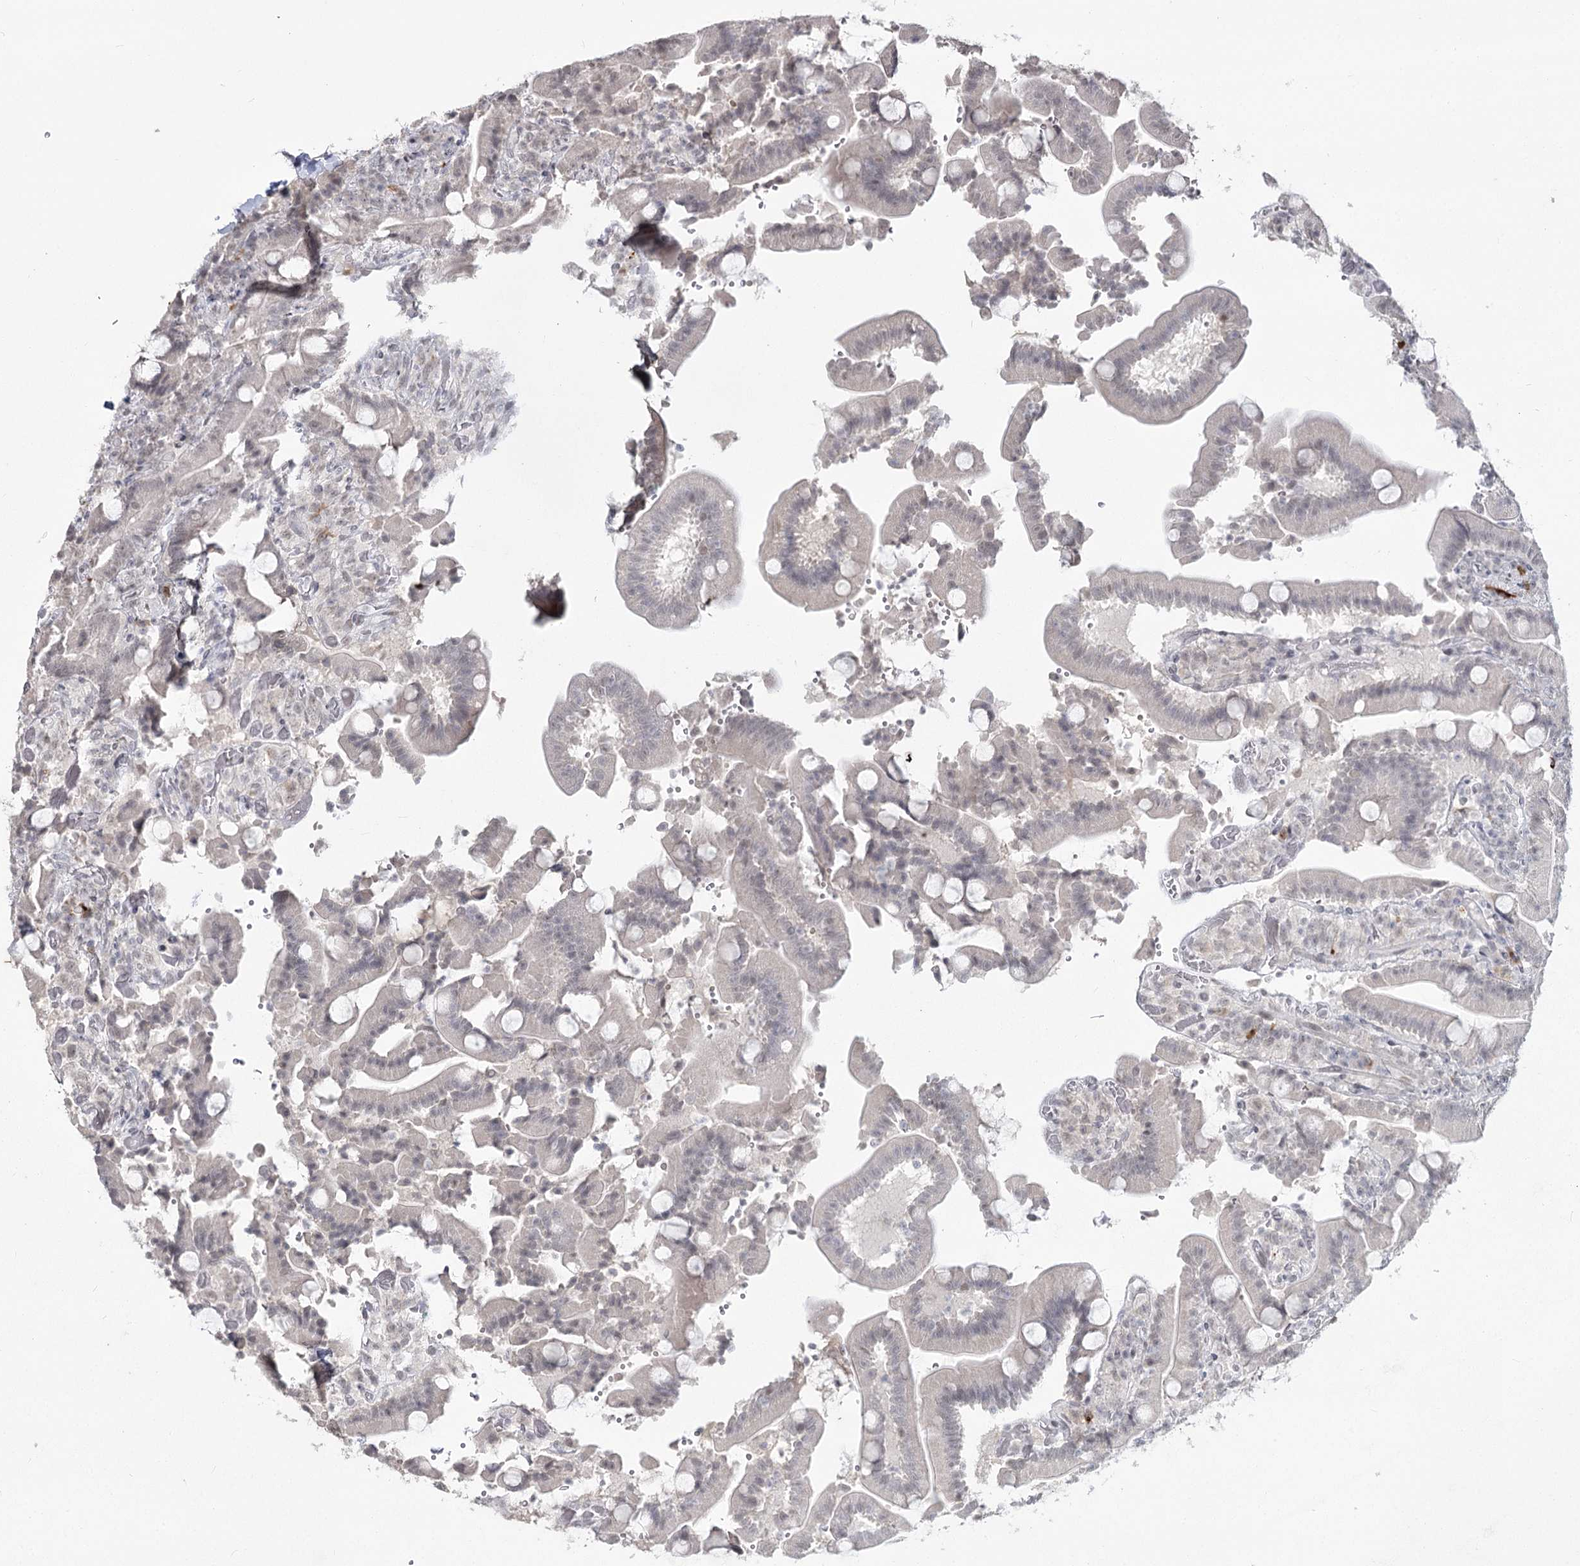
{"staining": {"intensity": "weak", "quantity": "<25%", "location": "nuclear"}, "tissue": "duodenum", "cell_type": "Glandular cells", "image_type": "normal", "snomed": [{"axis": "morphology", "description": "Normal tissue, NOS"}, {"axis": "topography", "description": "Duodenum"}], "caption": "Protein analysis of benign duodenum exhibits no significant staining in glandular cells. (DAB immunohistochemistry (IHC) visualized using brightfield microscopy, high magnification).", "gene": "LY6G5C", "patient": {"sex": "female", "age": 62}}